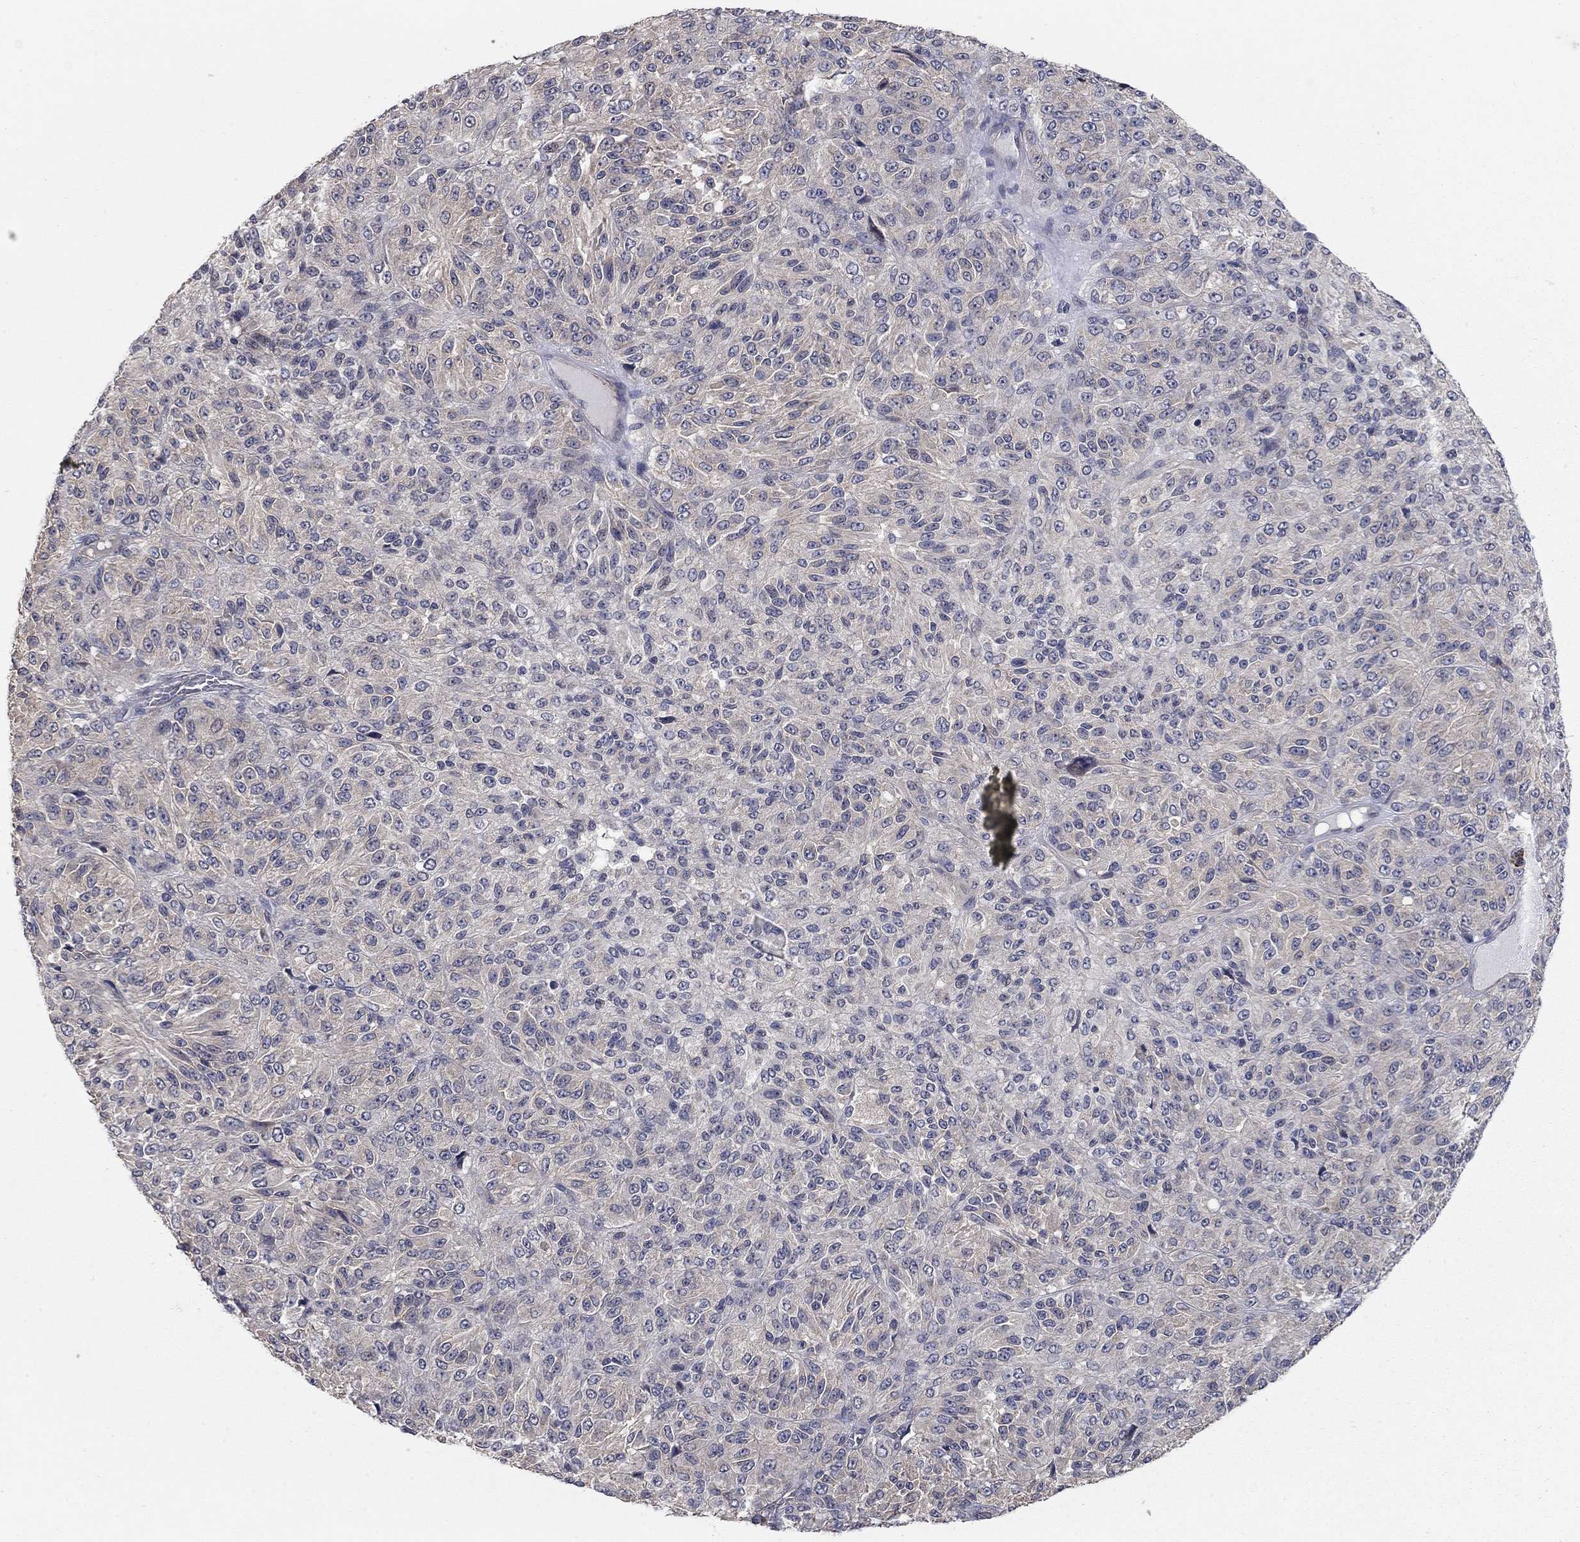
{"staining": {"intensity": "negative", "quantity": "none", "location": "none"}, "tissue": "melanoma", "cell_type": "Tumor cells", "image_type": "cancer", "snomed": [{"axis": "morphology", "description": "Malignant melanoma, Metastatic site"}, {"axis": "topography", "description": "Brain"}], "caption": "Protein analysis of melanoma exhibits no significant staining in tumor cells. Nuclei are stained in blue.", "gene": "WASF3", "patient": {"sex": "female", "age": 56}}